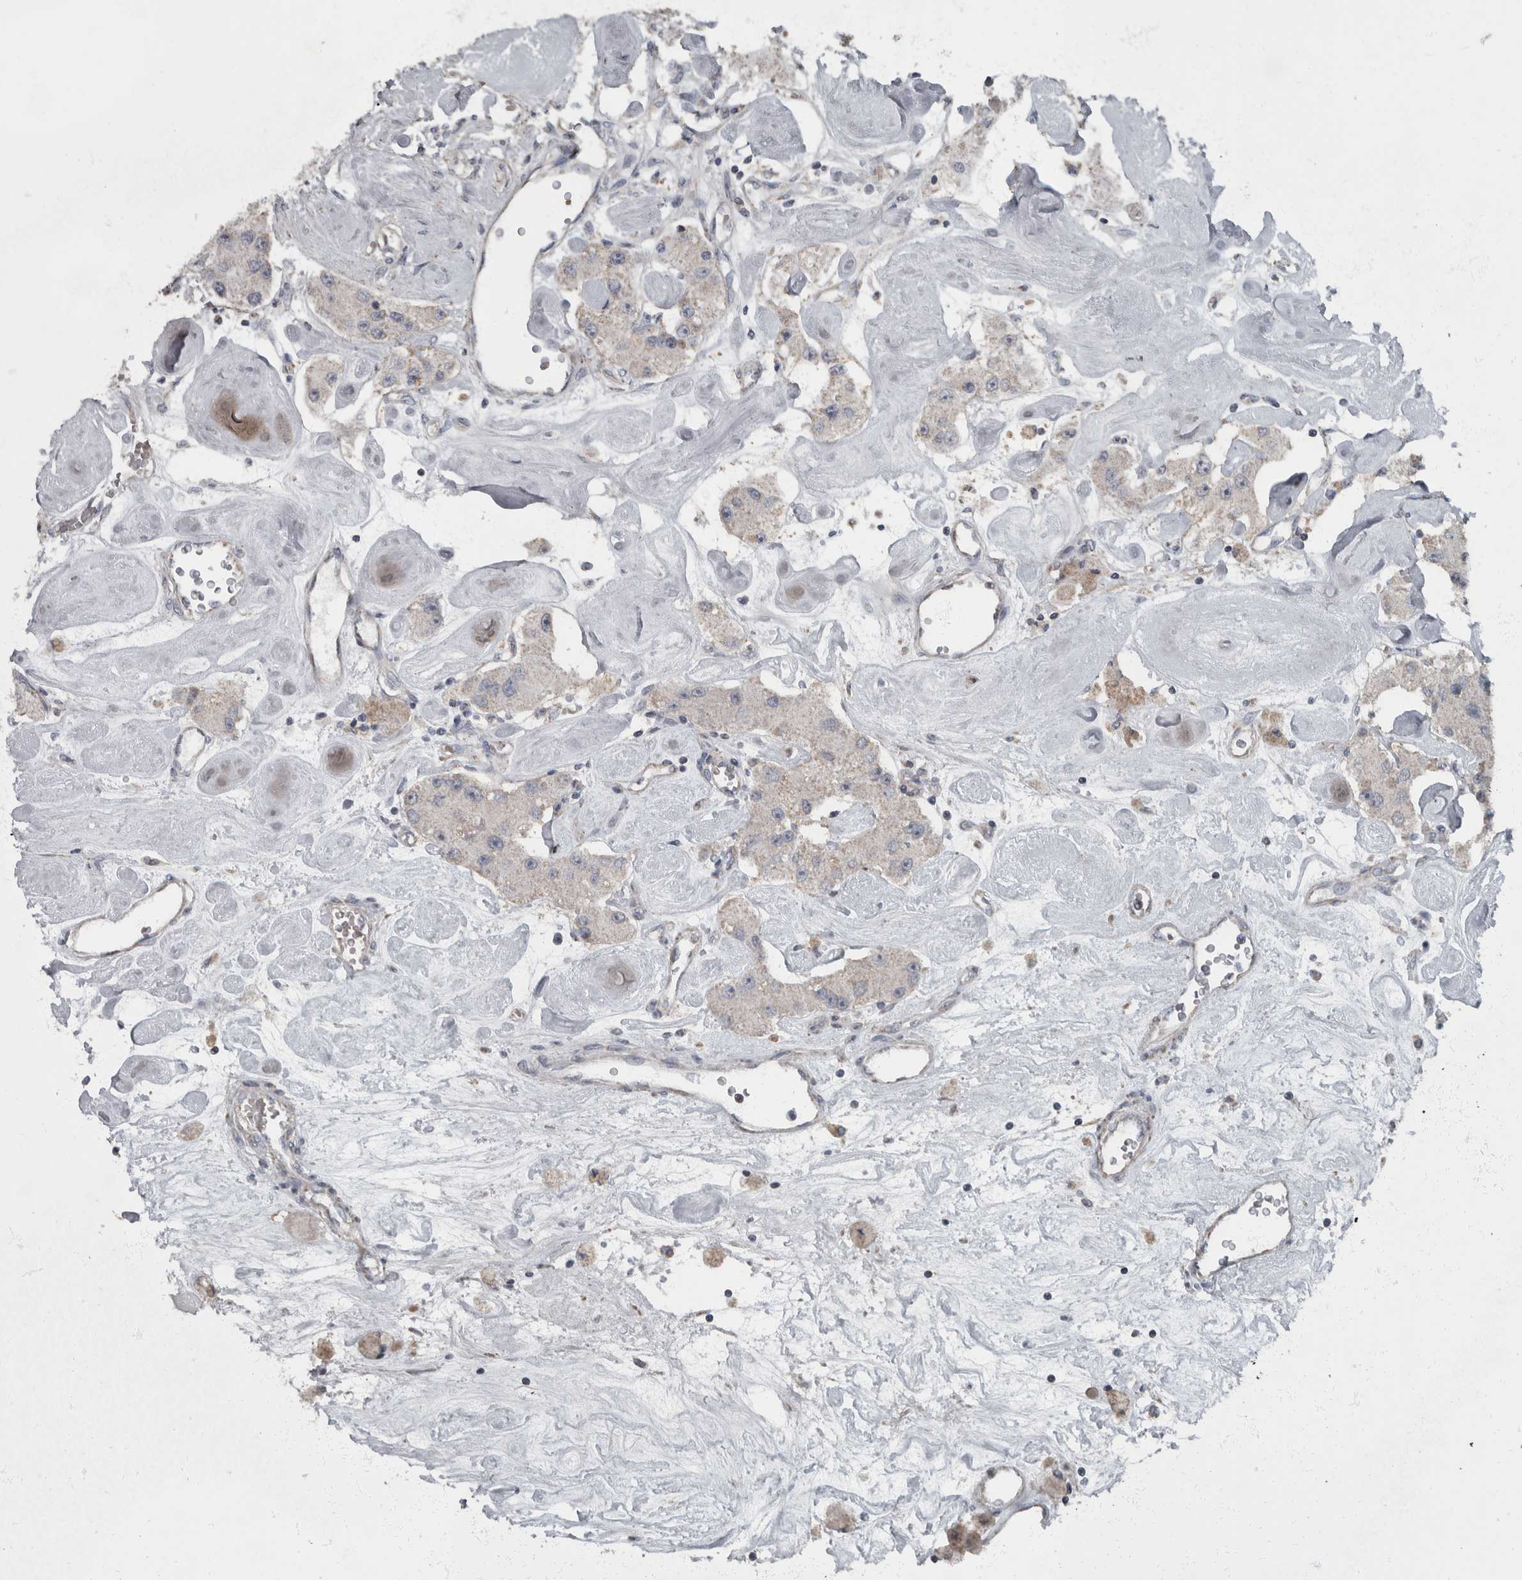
{"staining": {"intensity": "negative", "quantity": "none", "location": "none"}, "tissue": "carcinoid", "cell_type": "Tumor cells", "image_type": "cancer", "snomed": [{"axis": "morphology", "description": "Carcinoid, malignant, NOS"}, {"axis": "topography", "description": "Pancreas"}], "caption": "IHC of carcinoid (malignant) reveals no expression in tumor cells. The staining was performed using DAB (3,3'-diaminobenzidine) to visualize the protein expression in brown, while the nuclei were stained in blue with hematoxylin (Magnification: 20x).", "gene": "RABGGTB", "patient": {"sex": "male", "age": 41}}